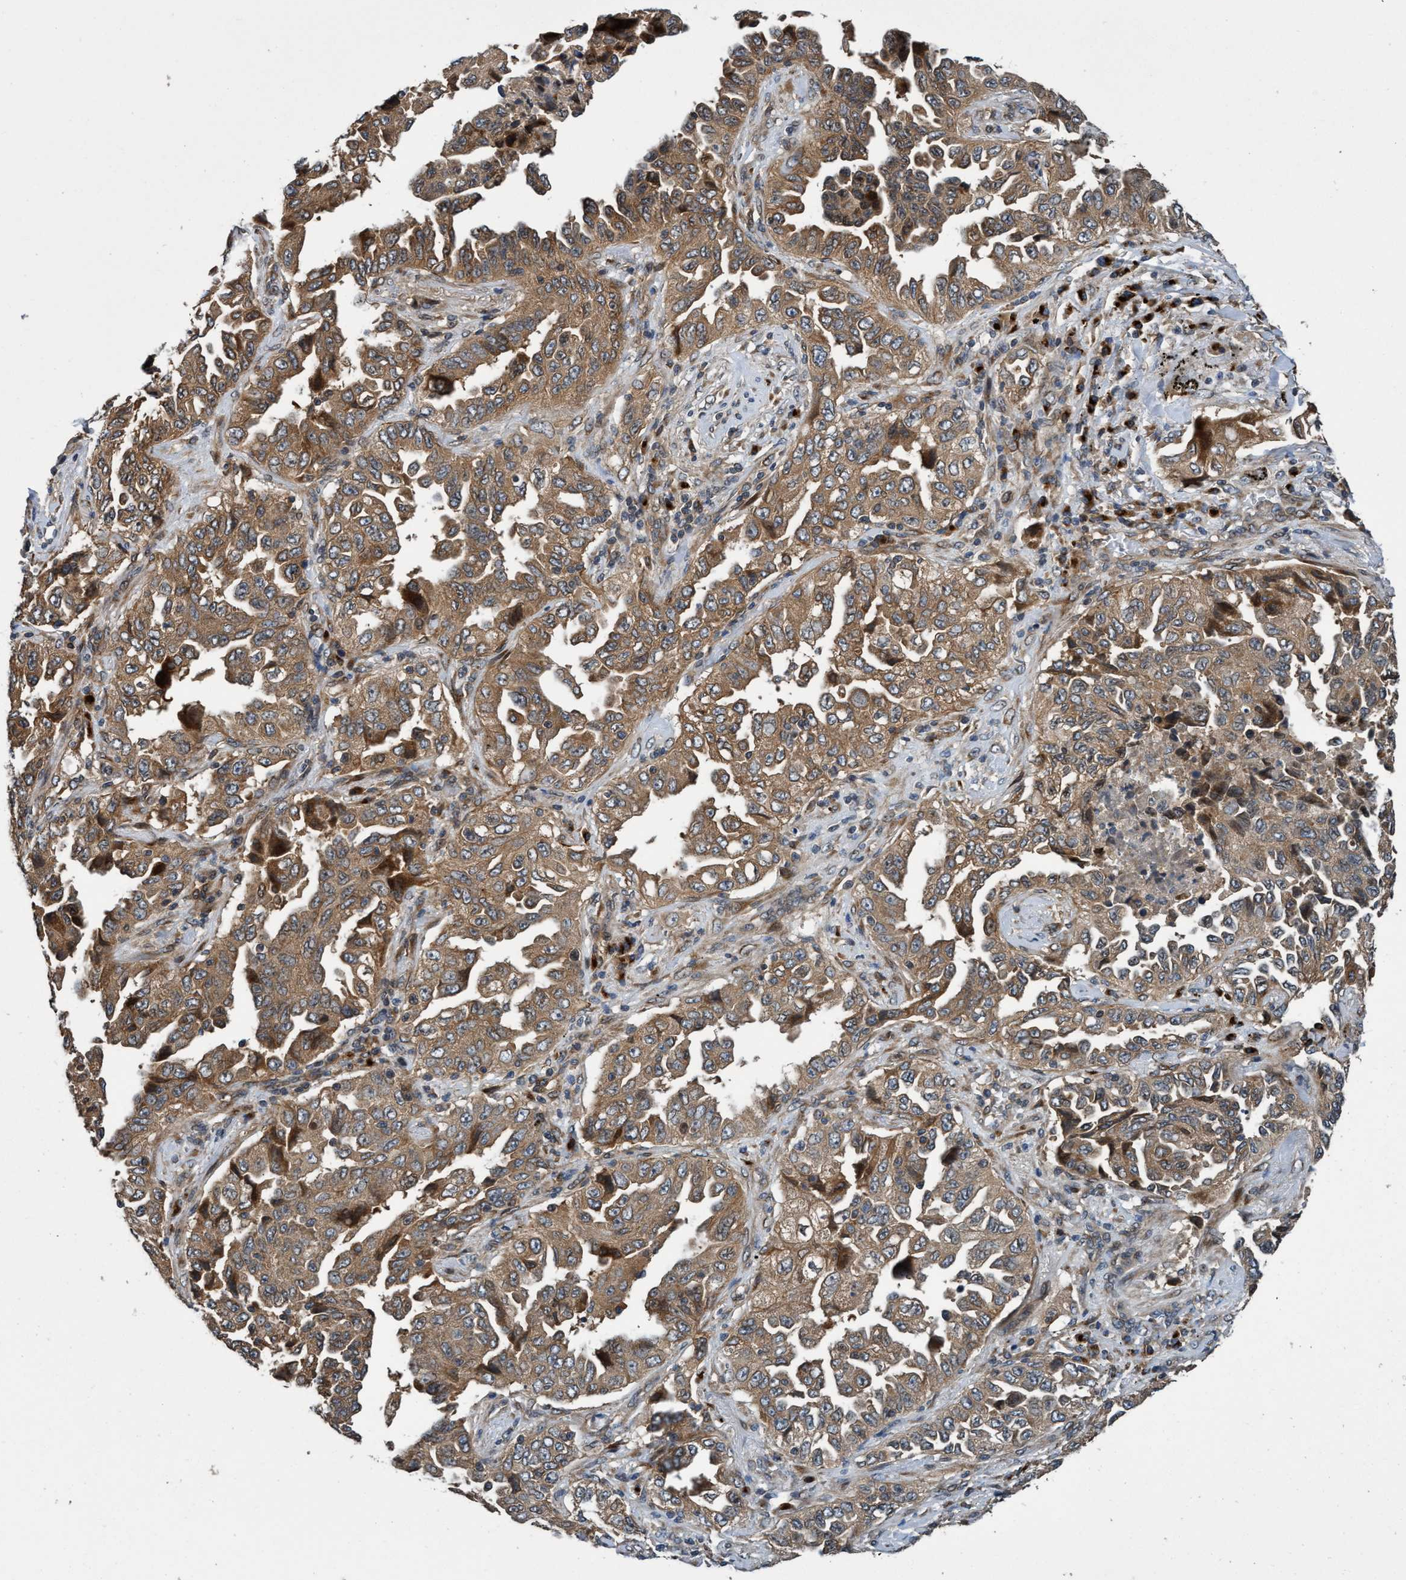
{"staining": {"intensity": "moderate", "quantity": ">75%", "location": "cytoplasmic/membranous"}, "tissue": "lung cancer", "cell_type": "Tumor cells", "image_type": "cancer", "snomed": [{"axis": "morphology", "description": "Adenocarcinoma, NOS"}, {"axis": "topography", "description": "Lung"}], "caption": "Immunohistochemical staining of human lung cancer (adenocarcinoma) displays medium levels of moderate cytoplasmic/membranous protein staining in approximately >75% of tumor cells.", "gene": "MACC1", "patient": {"sex": "female", "age": 51}}